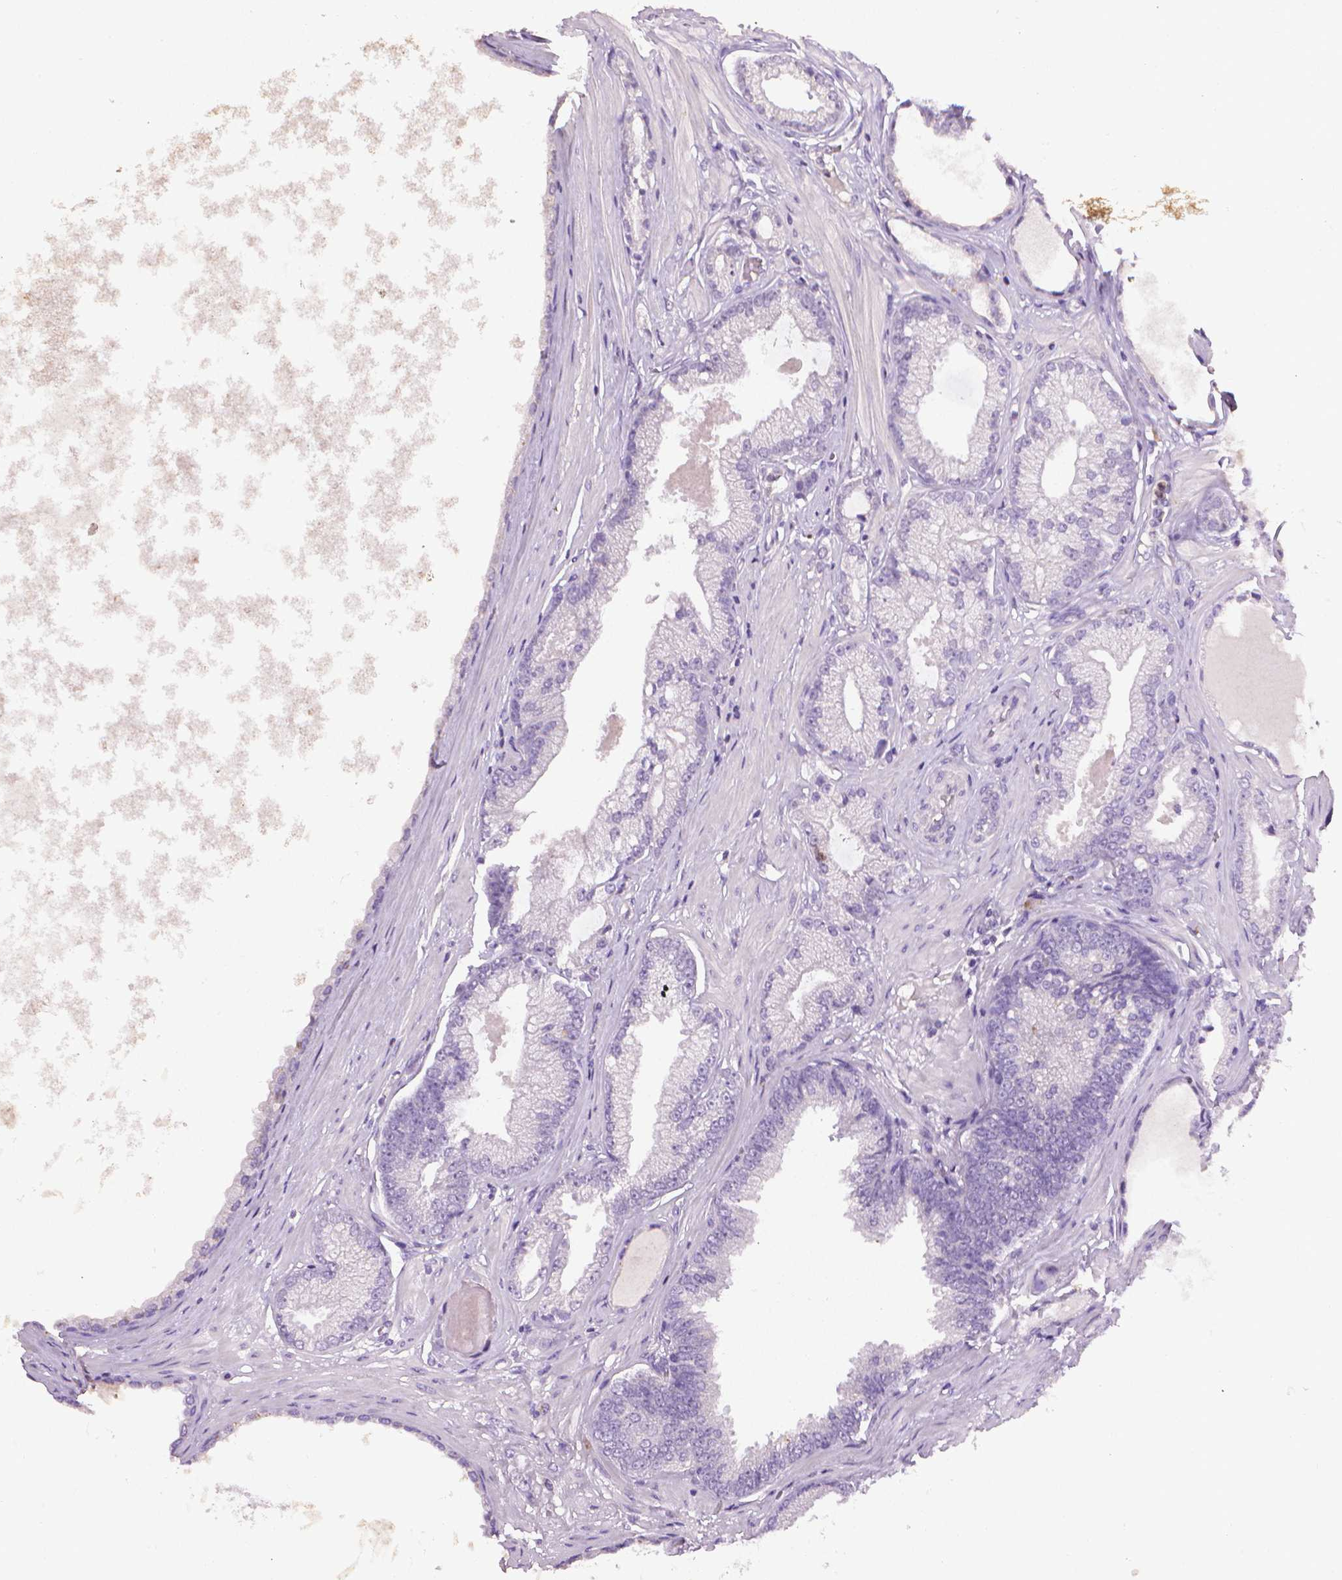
{"staining": {"intensity": "negative", "quantity": "none", "location": "none"}, "tissue": "prostate cancer", "cell_type": "Tumor cells", "image_type": "cancer", "snomed": [{"axis": "morphology", "description": "Adenocarcinoma, Low grade"}, {"axis": "topography", "description": "Prostate"}], "caption": "Prostate cancer stained for a protein using immunohistochemistry (IHC) shows no positivity tumor cells.", "gene": "CDKN2D", "patient": {"sex": "male", "age": 64}}